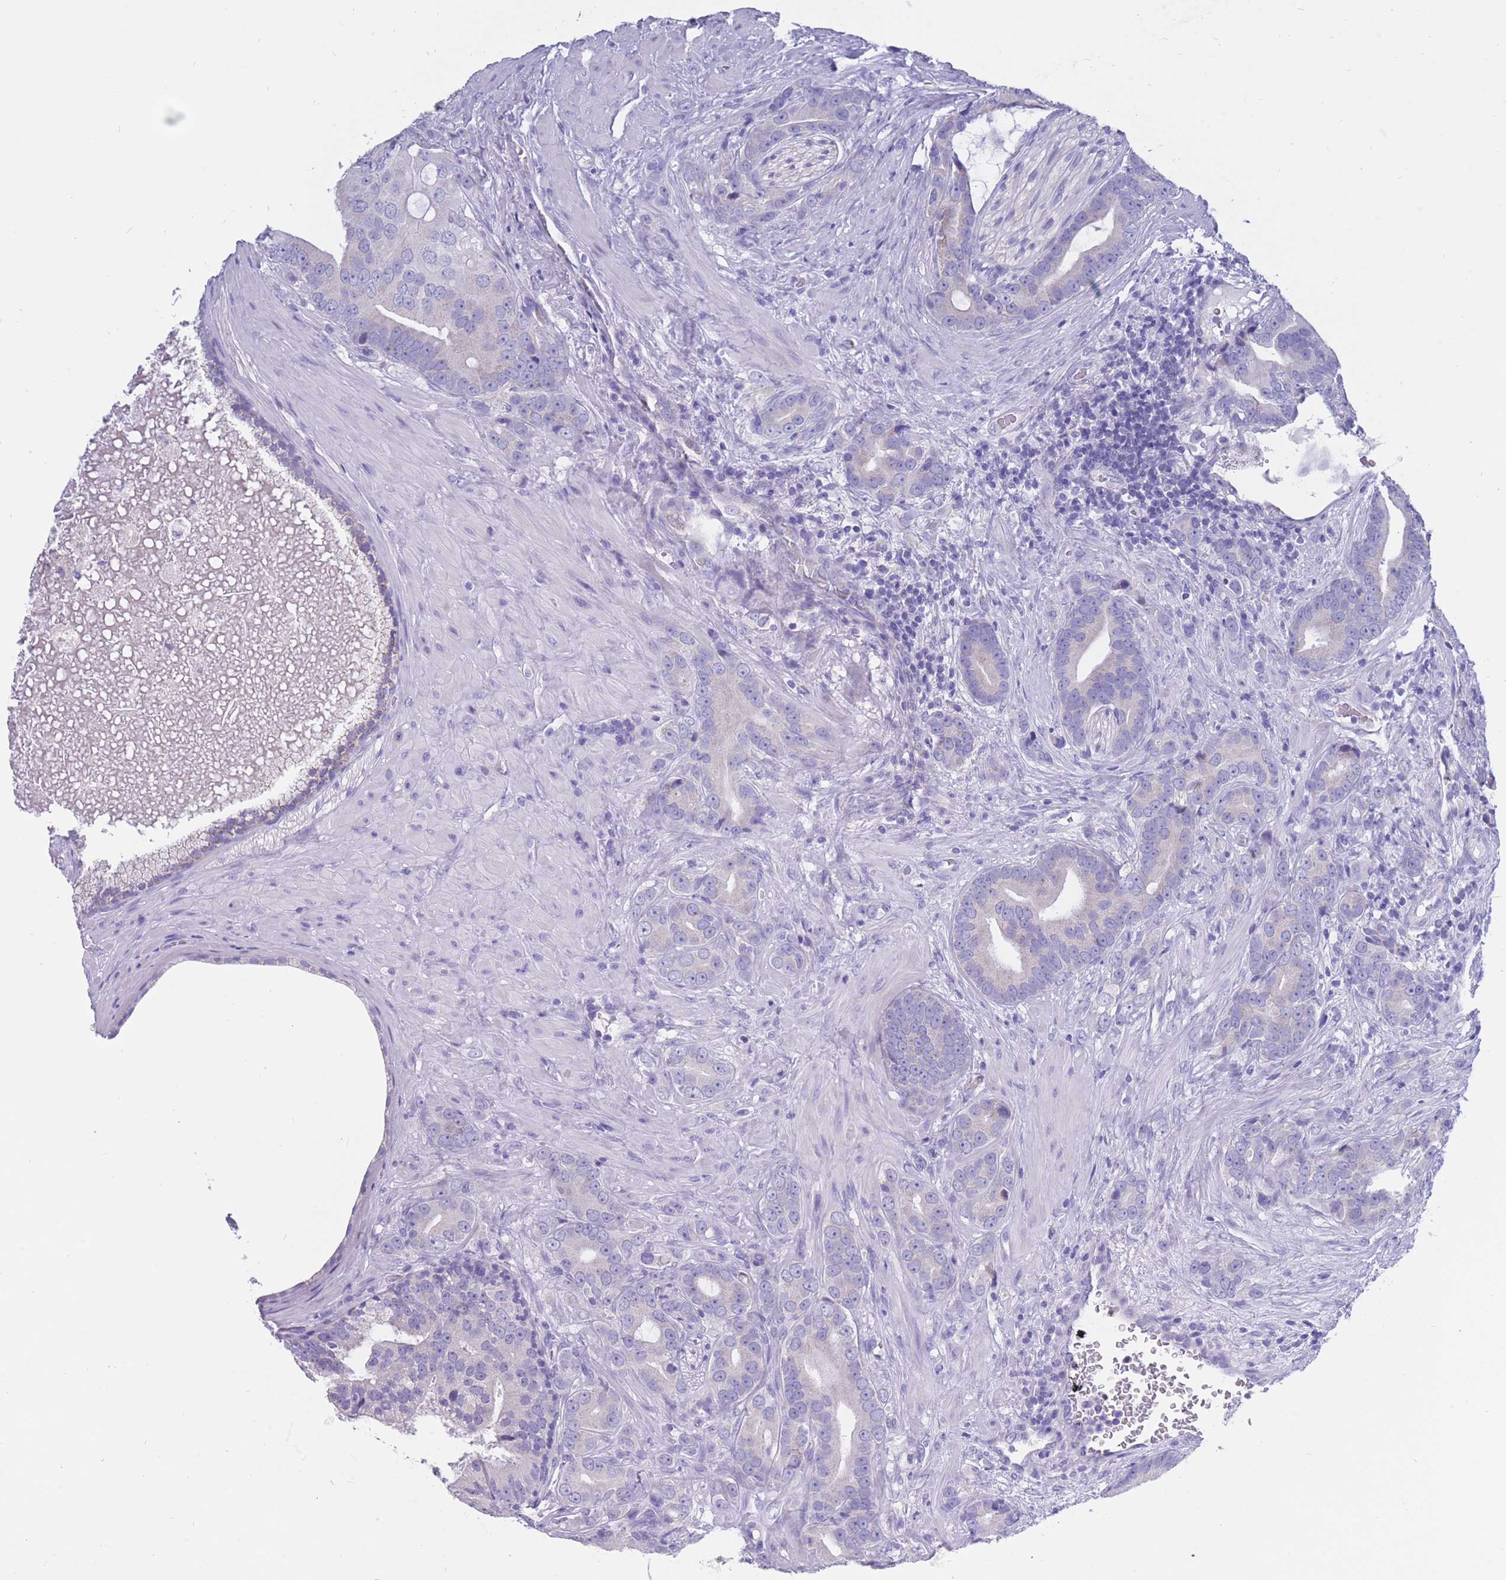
{"staining": {"intensity": "negative", "quantity": "none", "location": "none"}, "tissue": "prostate cancer", "cell_type": "Tumor cells", "image_type": "cancer", "snomed": [{"axis": "morphology", "description": "Adenocarcinoma, High grade"}, {"axis": "topography", "description": "Prostate"}], "caption": "Tumor cells are negative for protein expression in human prostate cancer. (Stains: DAB IHC with hematoxylin counter stain, Microscopy: brightfield microscopy at high magnification).", "gene": "INTS2", "patient": {"sex": "male", "age": 55}}